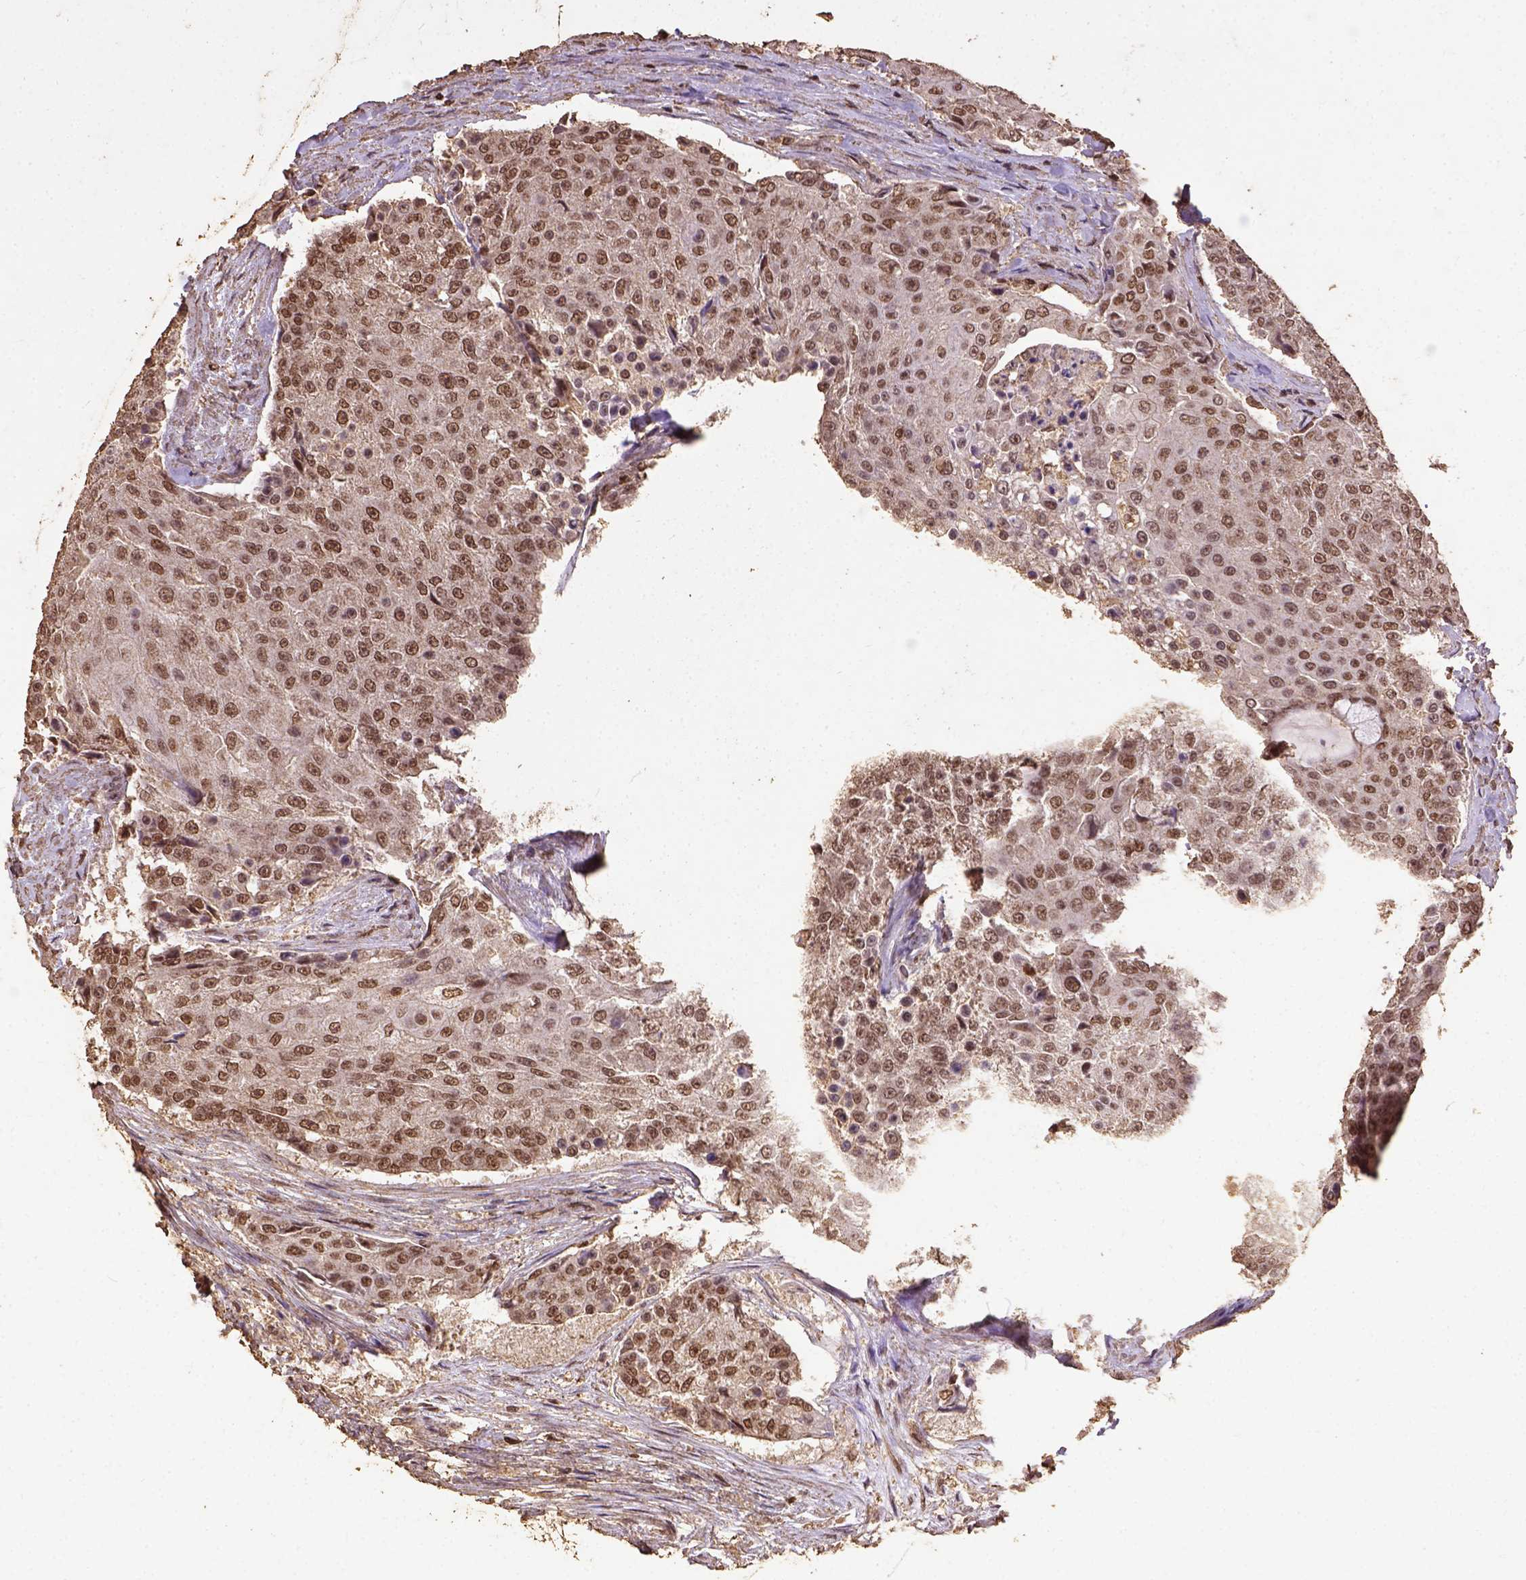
{"staining": {"intensity": "moderate", "quantity": ">75%", "location": "nuclear"}, "tissue": "urothelial cancer", "cell_type": "Tumor cells", "image_type": "cancer", "snomed": [{"axis": "morphology", "description": "Urothelial carcinoma, High grade"}, {"axis": "topography", "description": "Urinary bladder"}], "caption": "Immunohistochemical staining of urothelial cancer shows medium levels of moderate nuclear positivity in about >75% of tumor cells.", "gene": "NACC1", "patient": {"sex": "female", "age": 63}}